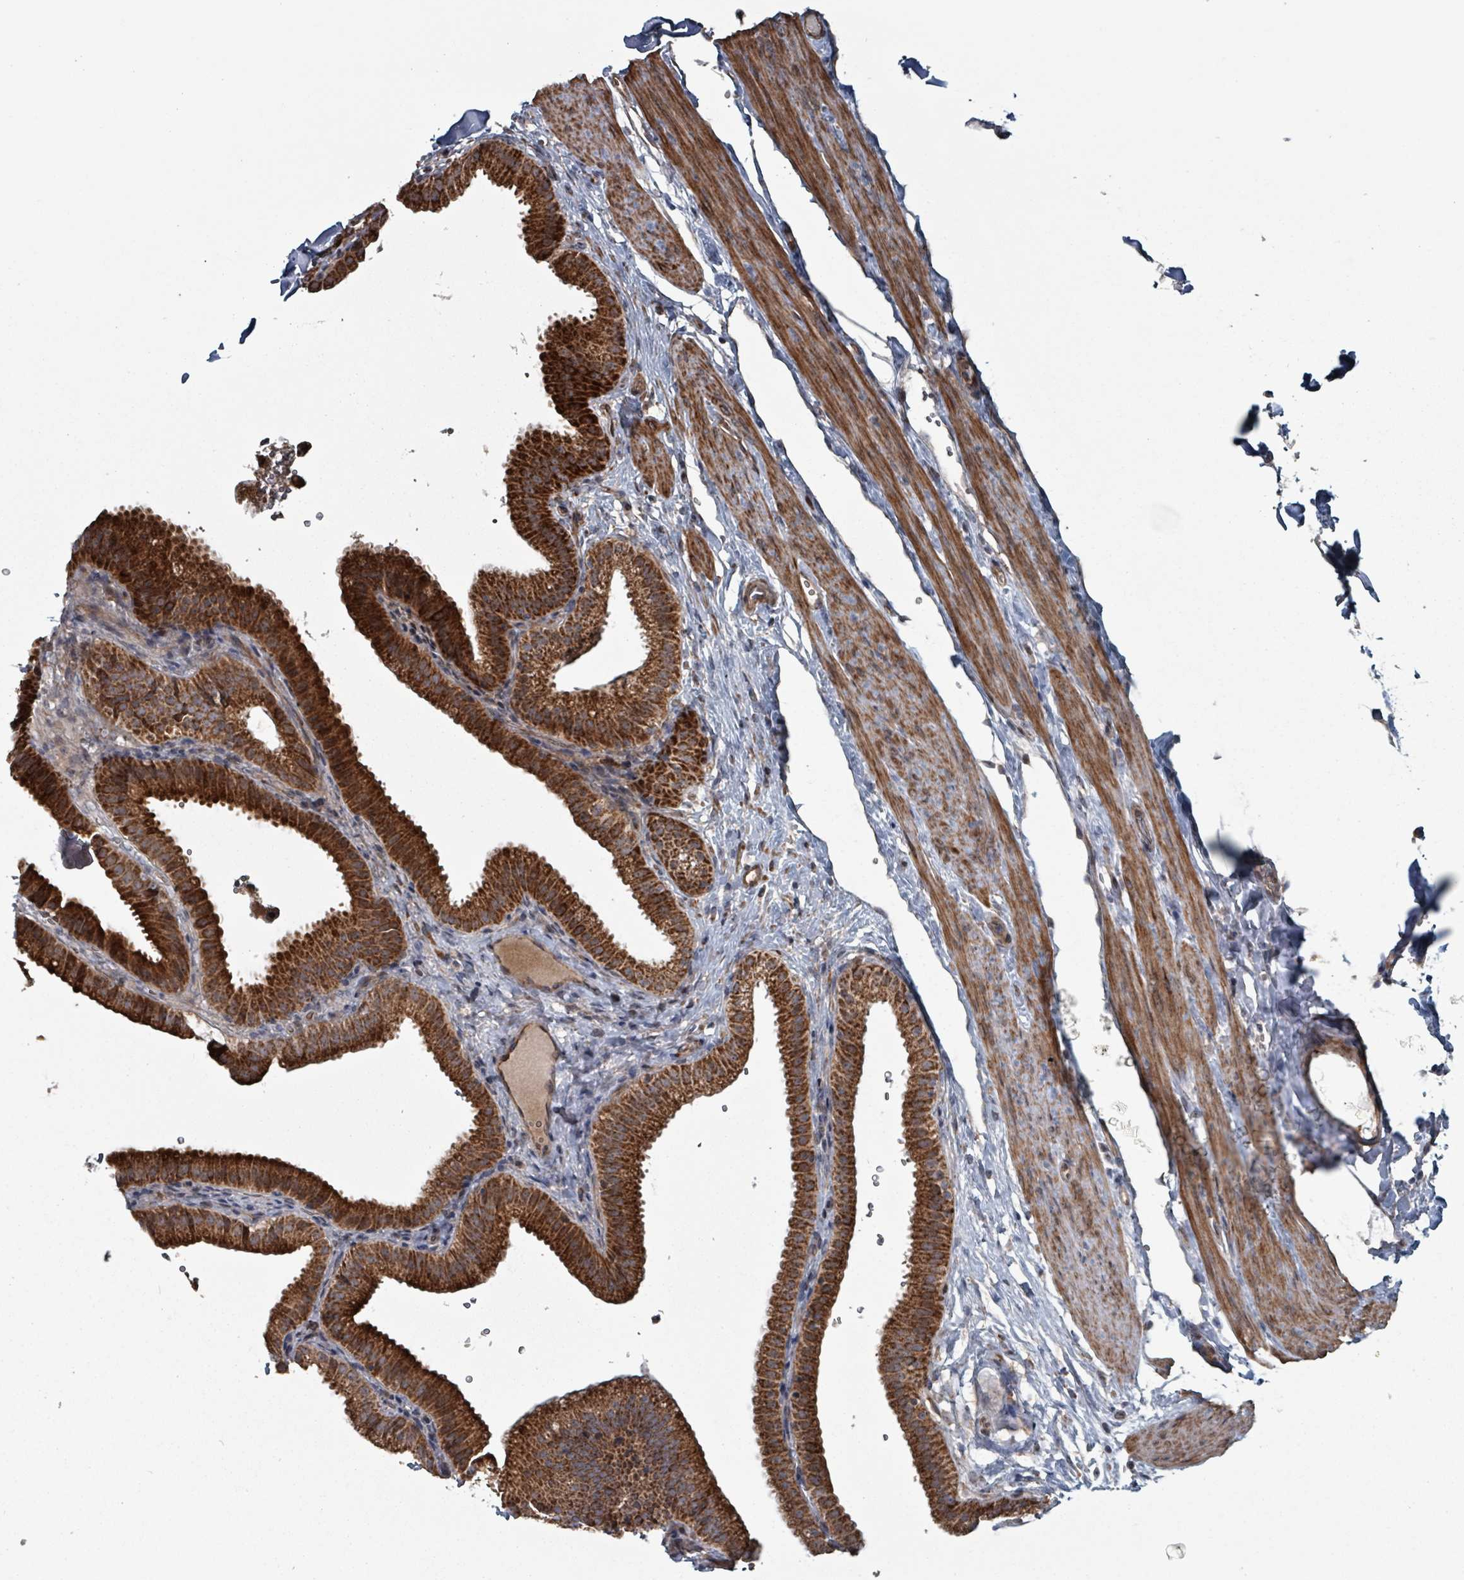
{"staining": {"intensity": "strong", "quantity": ">75%", "location": "cytoplasmic/membranous"}, "tissue": "gallbladder", "cell_type": "Glandular cells", "image_type": "normal", "snomed": [{"axis": "morphology", "description": "Normal tissue, NOS"}, {"axis": "topography", "description": "Gallbladder"}], "caption": "Protein staining of normal gallbladder shows strong cytoplasmic/membranous staining in approximately >75% of glandular cells.", "gene": "MRPL4", "patient": {"sex": "female", "age": 61}}